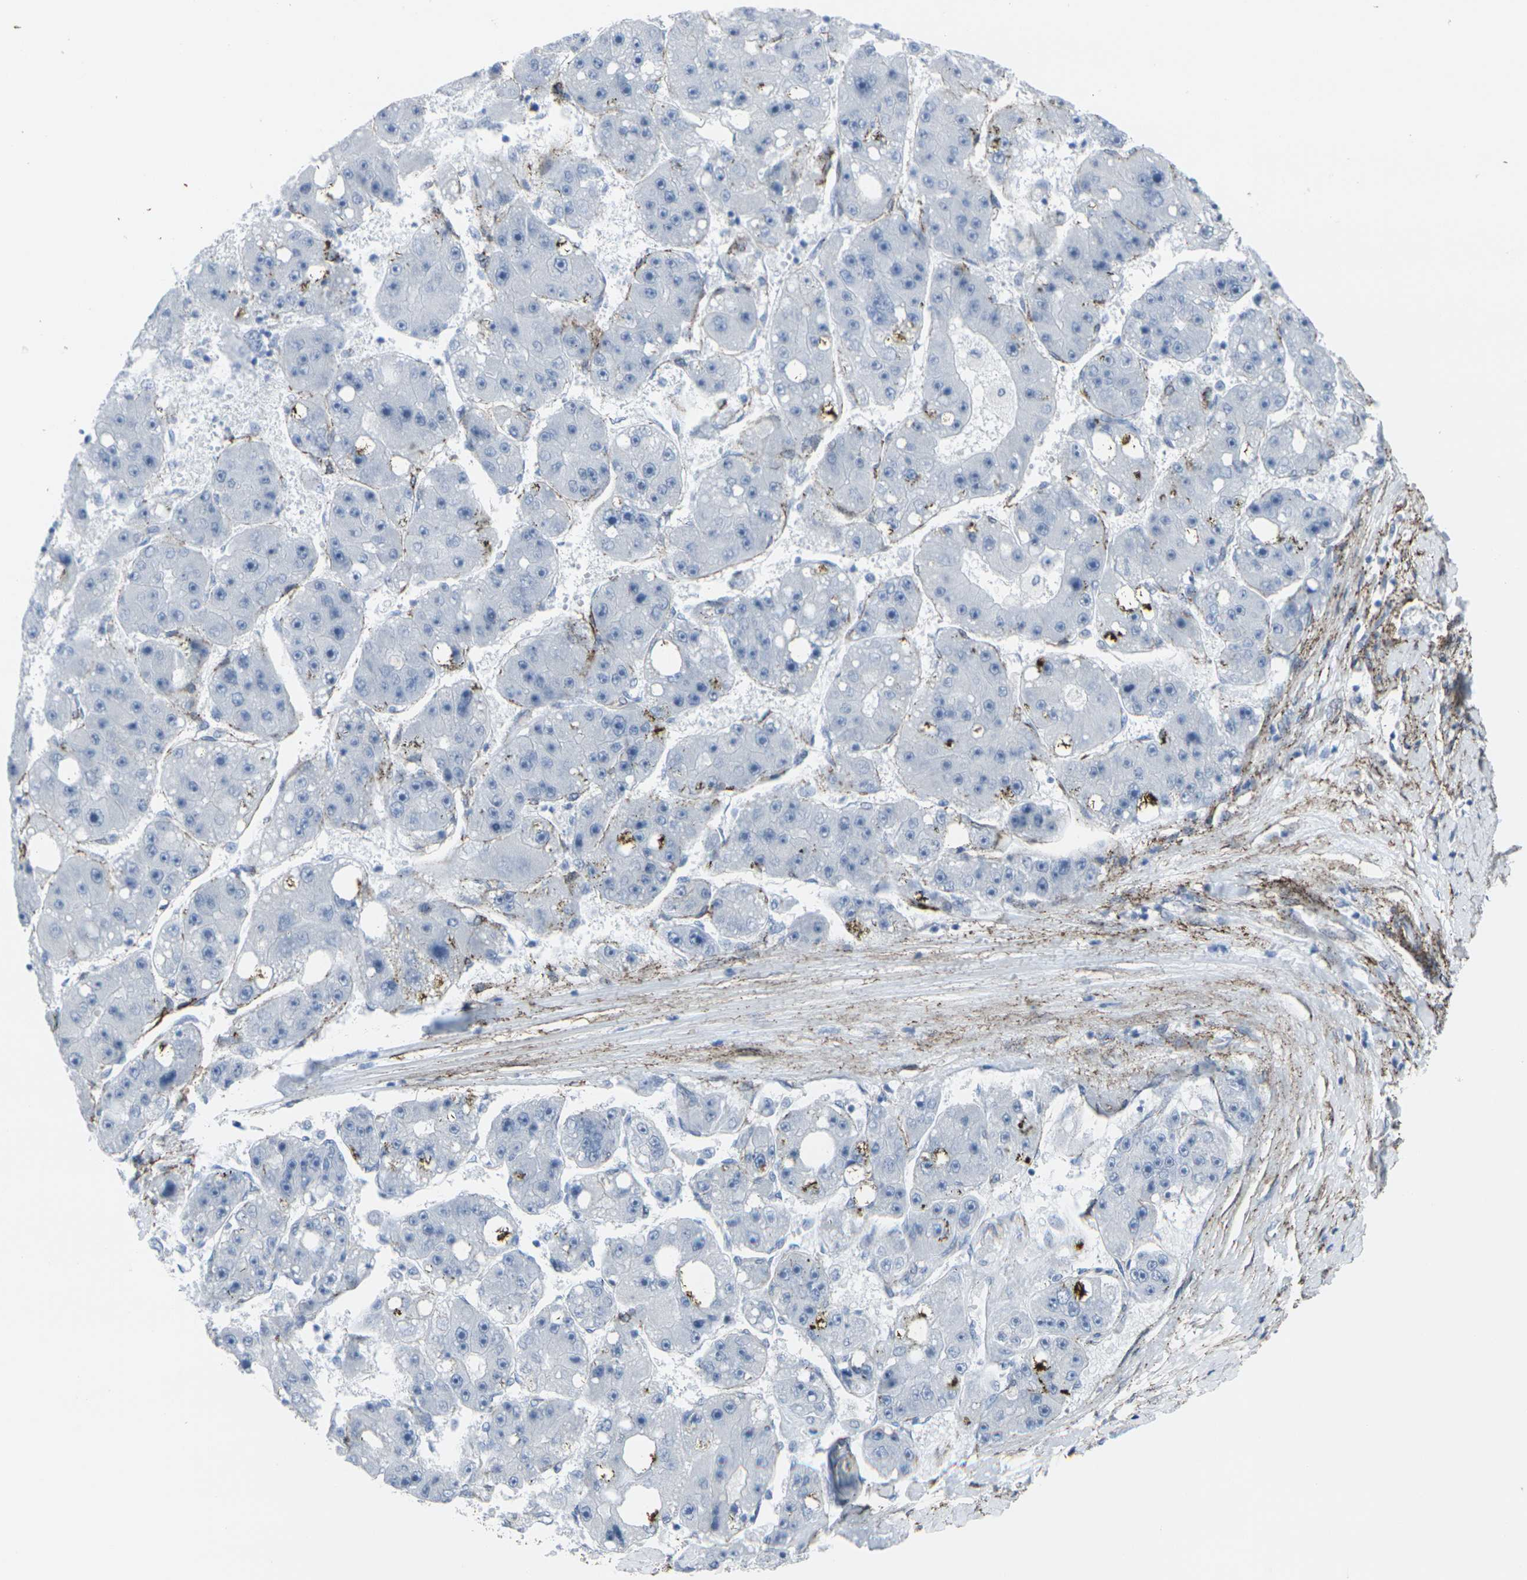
{"staining": {"intensity": "negative", "quantity": "none", "location": "none"}, "tissue": "liver cancer", "cell_type": "Tumor cells", "image_type": "cancer", "snomed": [{"axis": "morphology", "description": "Carcinoma, Hepatocellular, NOS"}, {"axis": "topography", "description": "Liver"}], "caption": "A micrograph of human hepatocellular carcinoma (liver) is negative for staining in tumor cells.", "gene": "CDH11", "patient": {"sex": "female", "age": 61}}